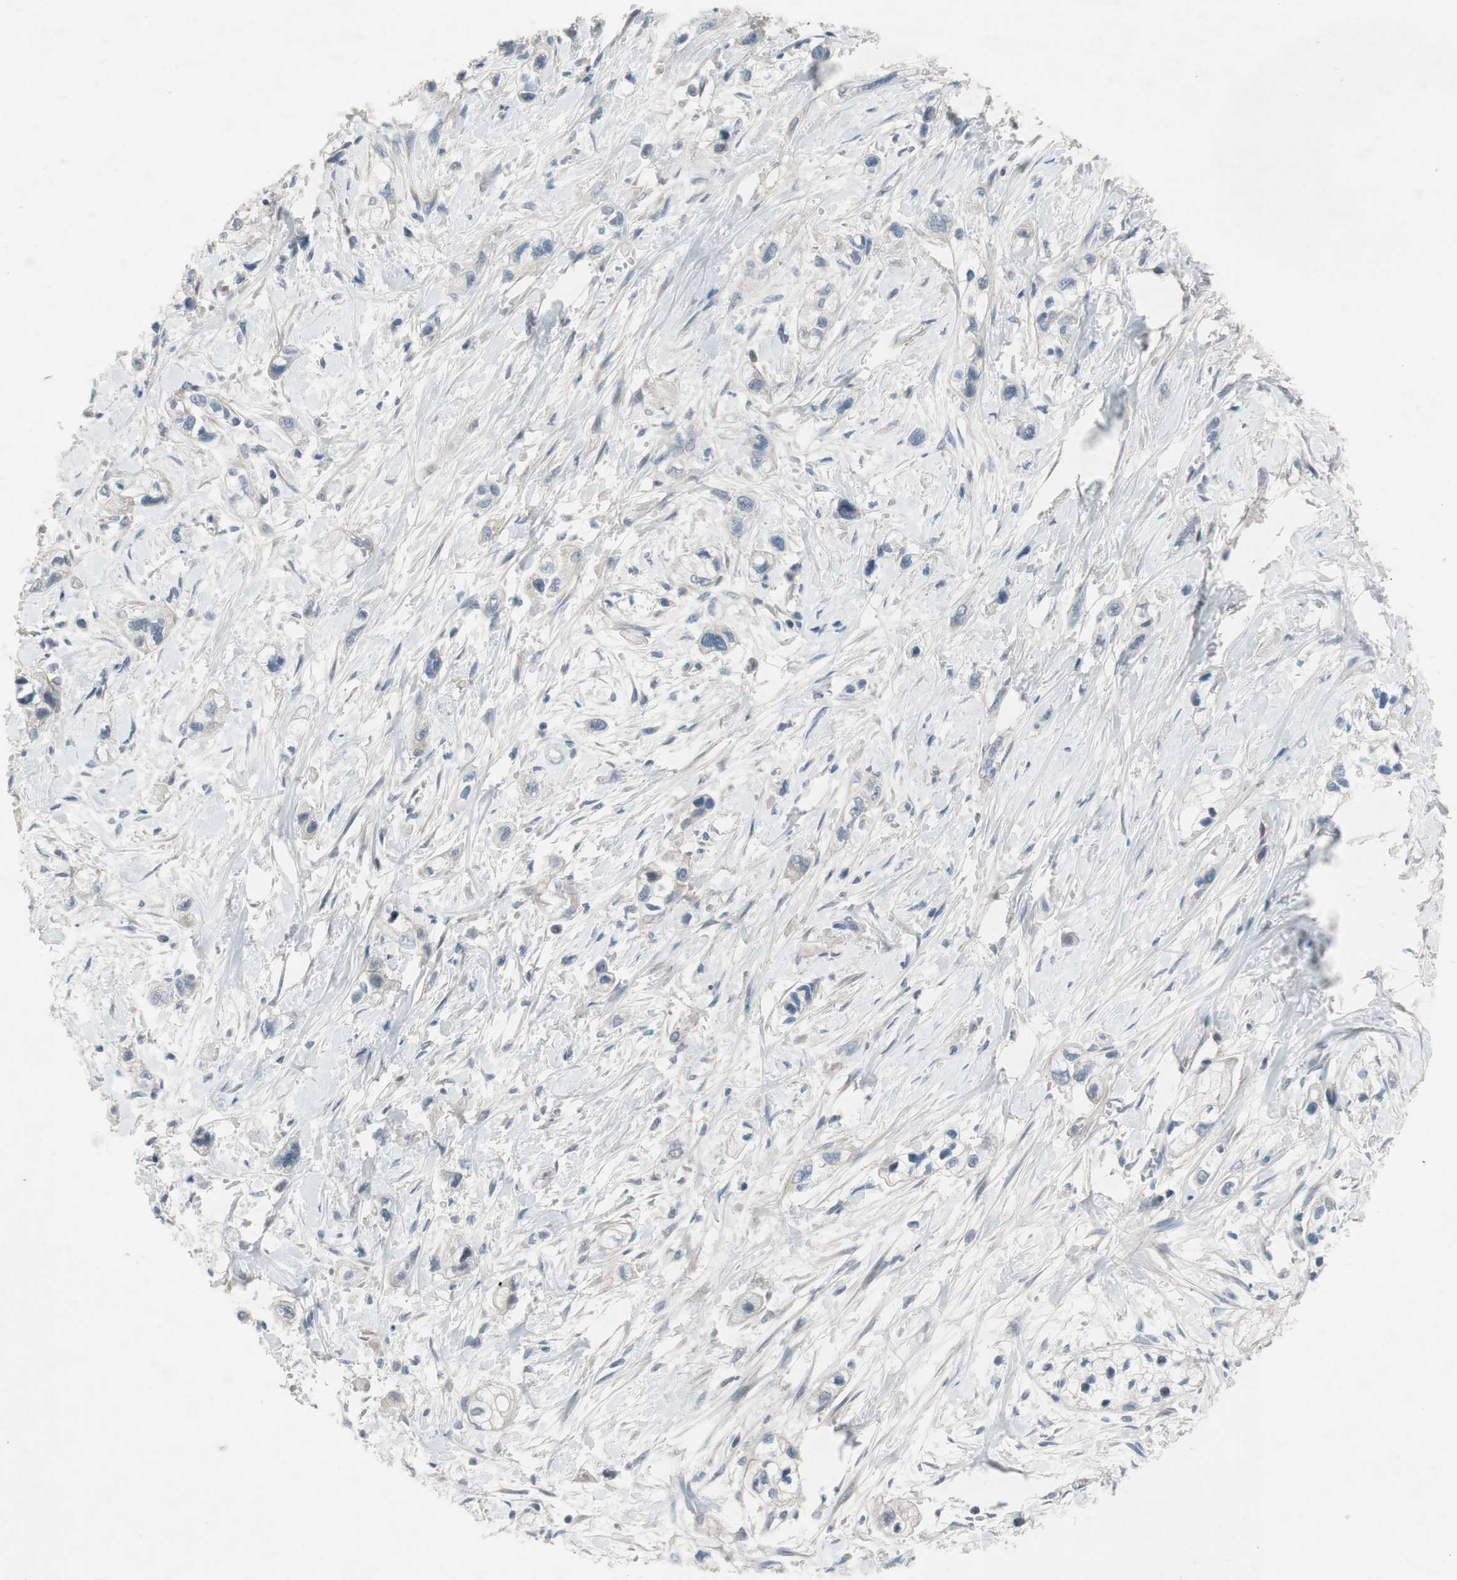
{"staining": {"intensity": "negative", "quantity": "none", "location": "none"}, "tissue": "pancreatic cancer", "cell_type": "Tumor cells", "image_type": "cancer", "snomed": [{"axis": "morphology", "description": "Adenocarcinoma, NOS"}, {"axis": "topography", "description": "Pancreas"}], "caption": "DAB immunohistochemical staining of human pancreatic adenocarcinoma shows no significant positivity in tumor cells. The staining is performed using DAB (3,3'-diaminobenzidine) brown chromogen with nuclei counter-stained in using hematoxylin.", "gene": "TACR3", "patient": {"sex": "male", "age": 74}}